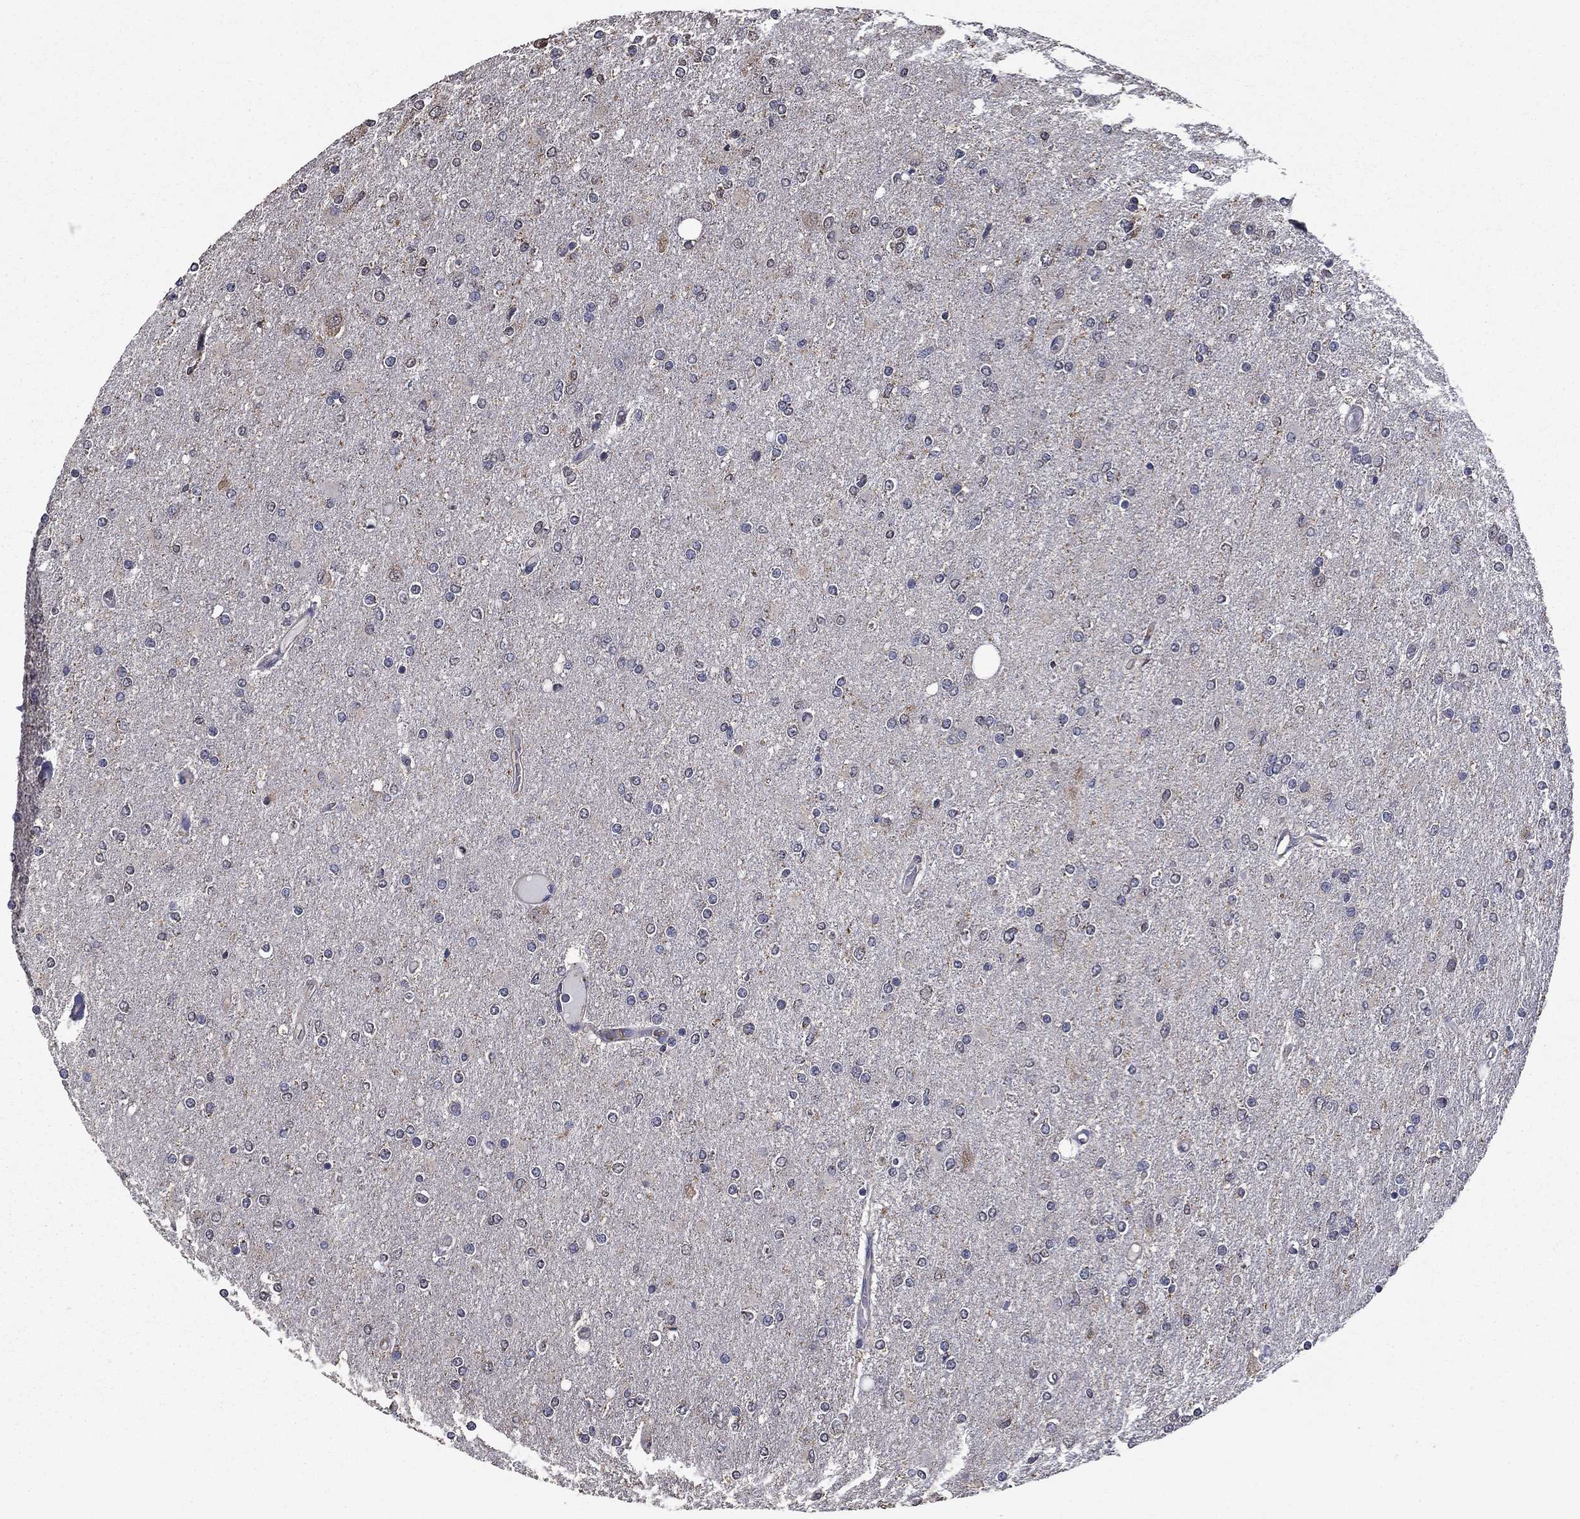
{"staining": {"intensity": "negative", "quantity": "none", "location": "none"}, "tissue": "glioma", "cell_type": "Tumor cells", "image_type": "cancer", "snomed": [{"axis": "morphology", "description": "Glioma, malignant, High grade"}, {"axis": "topography", "description": "Cerebral cortex"}], "caption": "Immunohistochemical staining of human glioma exhibits no significant positivity in tumor cells. (DAB (3,3'-diaminobenzidine) IHC with hematoxylin counter stain).", "gene": "MFAP3L", "patient": {"sex": "male", "age": 70}}